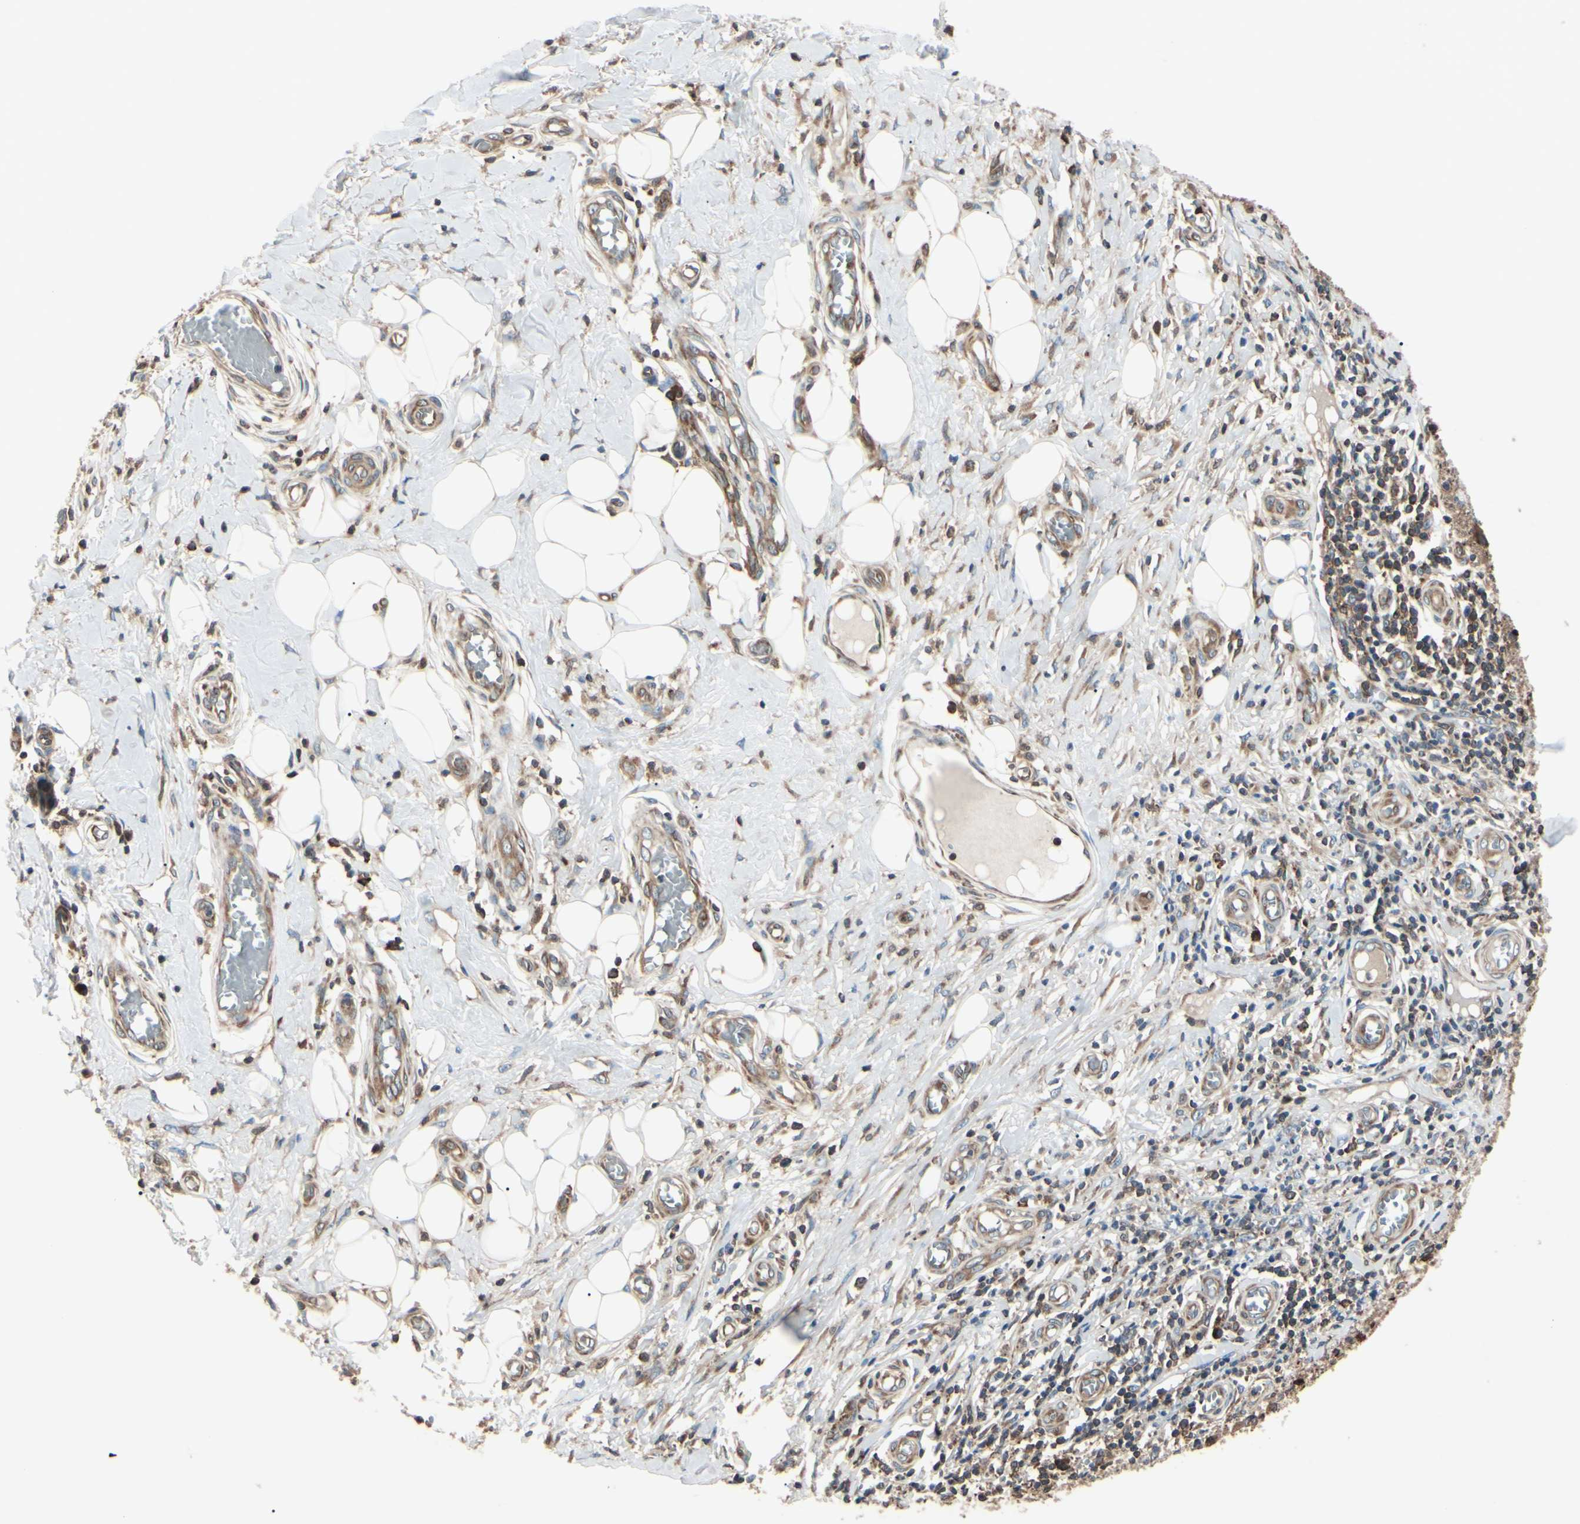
{"staining": {"intensity": "moderate", "quantity": ">75%", "location": "cytoplasmic/membranous"}, "tissue": "skin cancer", "cell_type": "Tumor cells", "image_type": "cancer", "snomed": [{"axis": "morphology", "description": "Squamous cell carcinoma, NOS"}, {"axis": "topography", "description": "Skin"}], "caption": "Immunohistochemical staining of squamous cell carcinoma (skin) reveals medium levels of moderate cytoplasmic/membranous staining in approximately >75% of tumor cells.", "gene": "MAPRE1", "patient": {"sex": "female", "age": 73}}